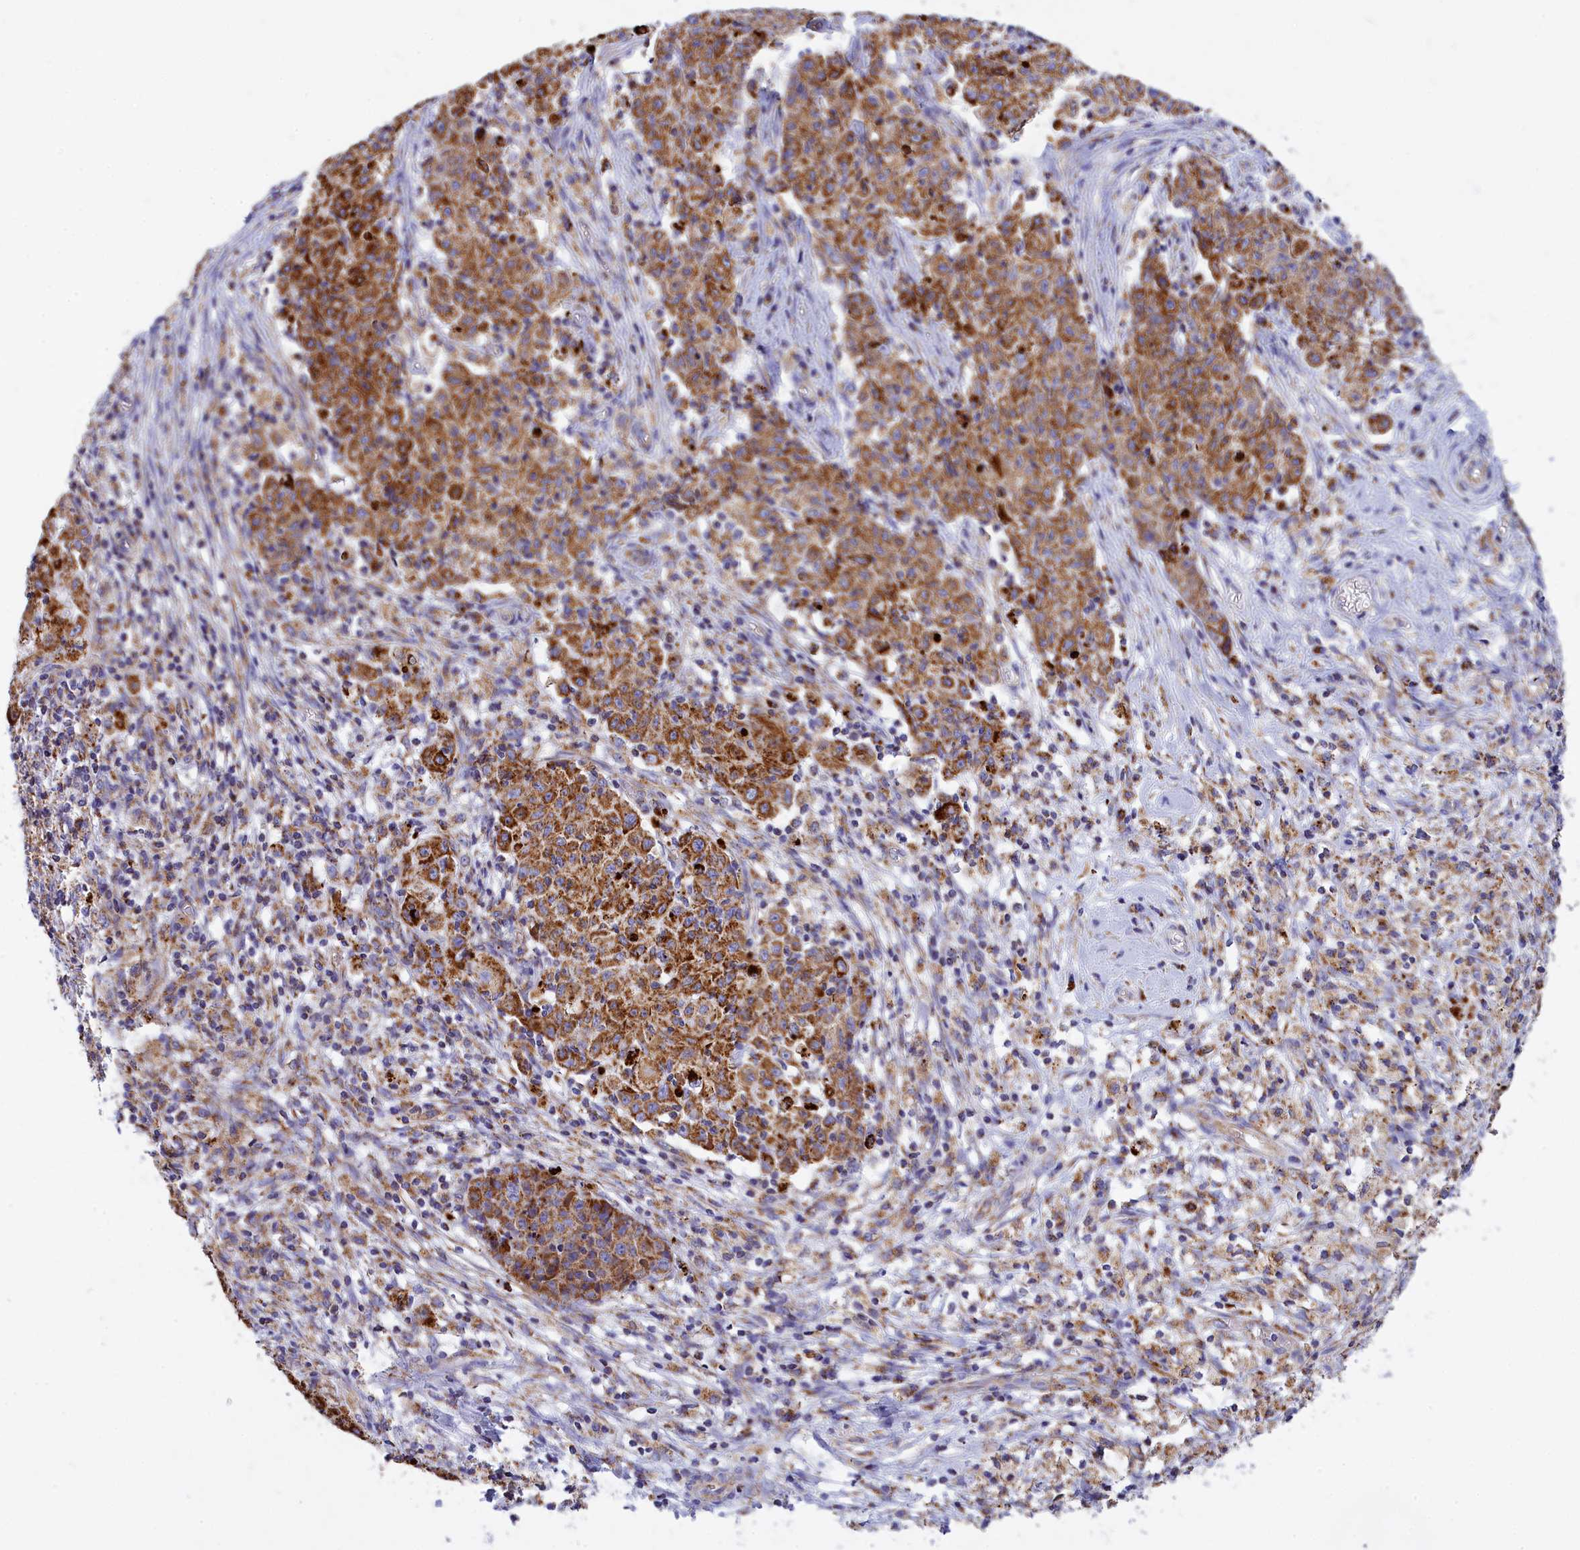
{"staining": {"intensity": "strong", "quantity": ">75%", "location": "cytoplasmic/membranous"}, "tissue": "ovarian cancer", "cell_type": "Tumor cells", "image_type": "cancer", "snomed": [{"axis": "morphology", "description": "Carcinoma, endometroid"}, {"axis": "topography", "description": "Ovary"}], "caption": "Immunohistochemical staining of ovarian cancer reveals strong cytoplasmic/membranous protein positivity in approximately >75% of tumor cells. The staining was performed using DAB, with brown indicating positive protein expression. Nuclei are stained blue with hematoxylin.", "gene": "VDAC2", "patient": {"sex": "female", "age": 42}}